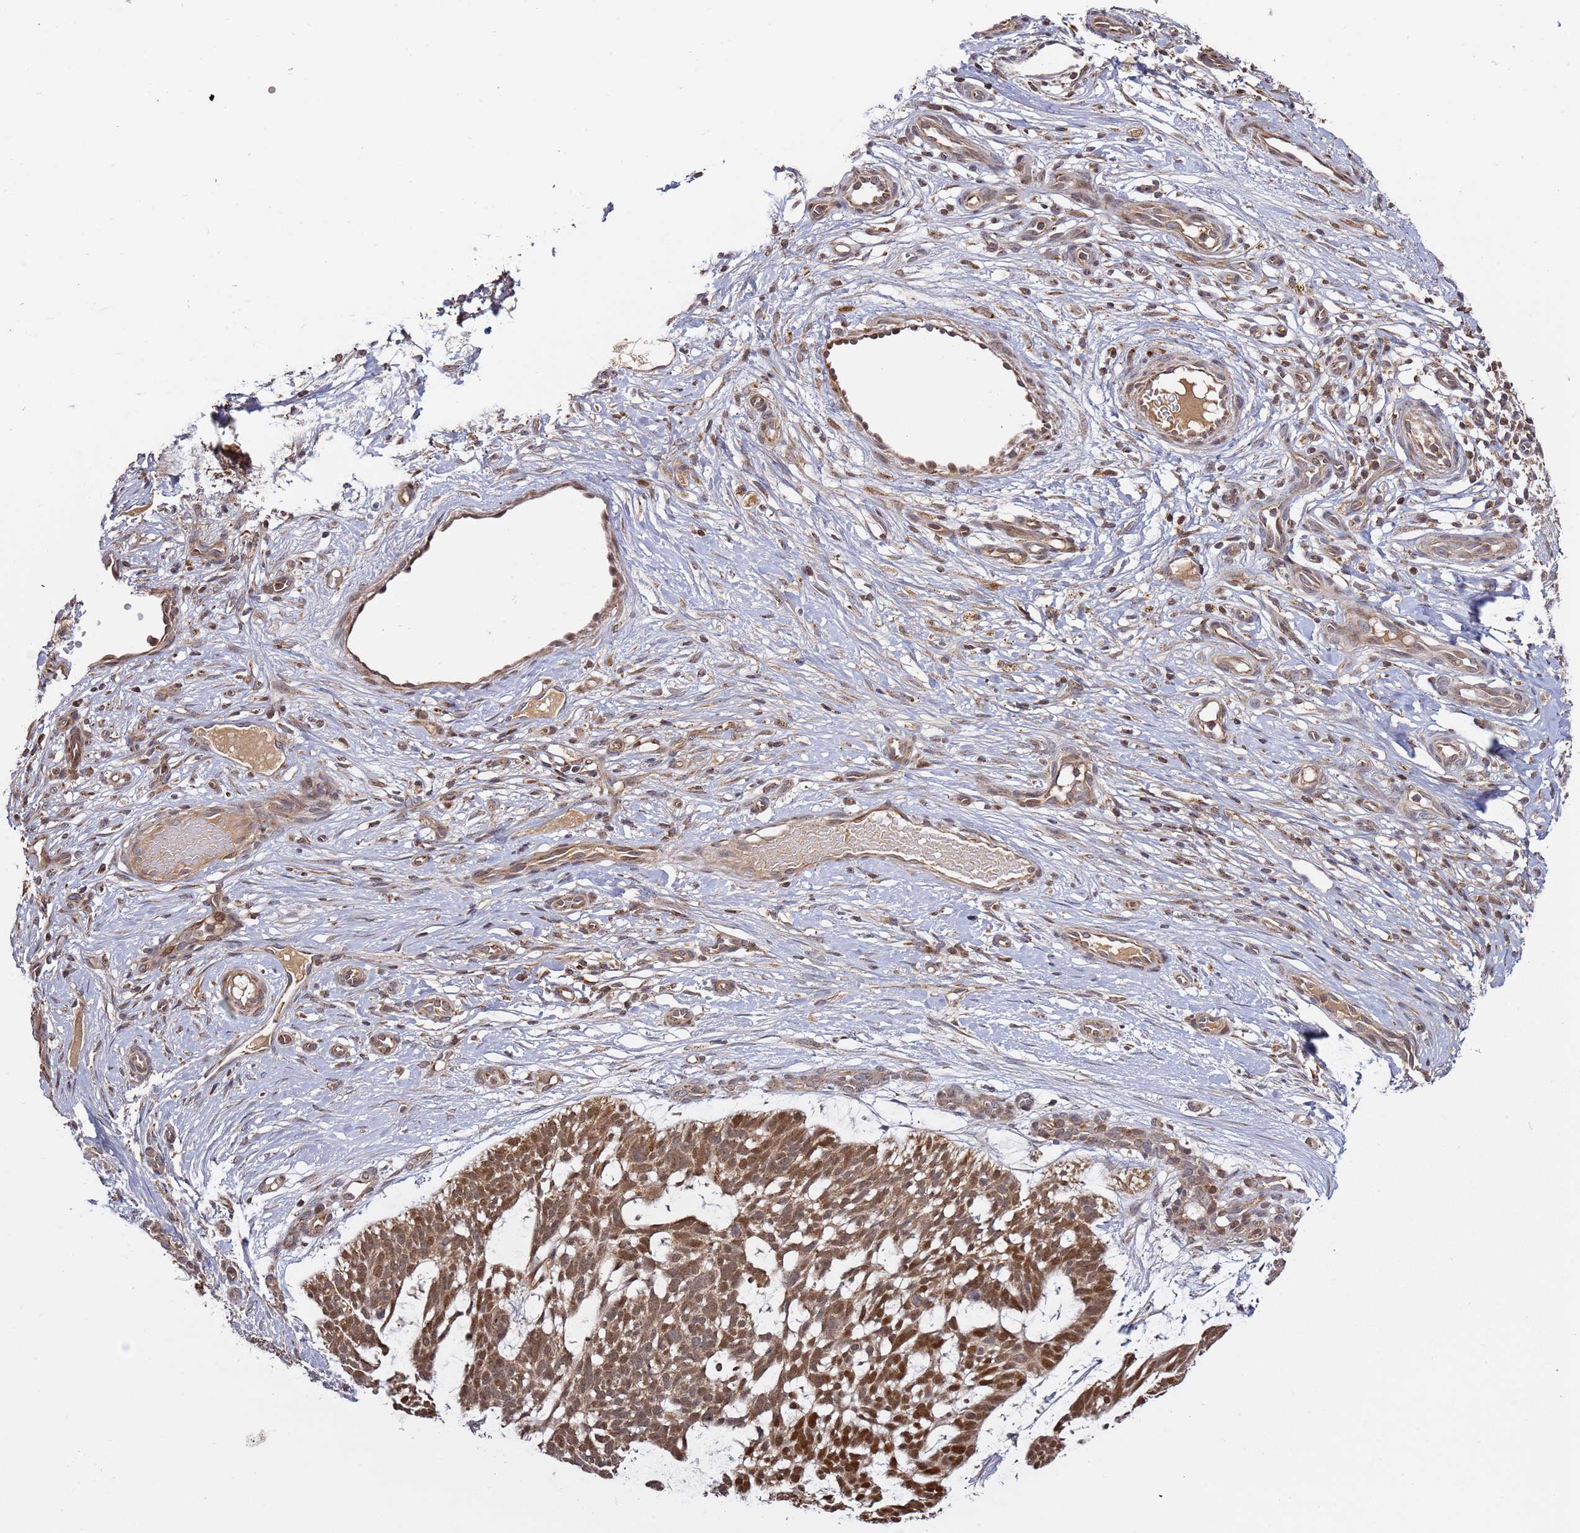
{"staining": {"intensity": "strong", "quantity": ">75%", "location": "cytoplasmic/membranous,nuclear"}, "tissue": "skin cancer", "cell_type": "Tumor cells", "image_type": "cancer", "snomed": [{"axis": "morphology", "description": "Basal cell carcinoma"}, {"axis": "topography", "description": "Skin"}], "caption": "Immunohistochemistry of skin cancer (basal cell carcinoma) reveals high levels of strong cytoplasmic/membranous and nuclear expression in approximately >75% of tumor cells. (Brightfield microscopy of DAB IHC at high magnification).", "gene": "RCOR2", "patient": {"sex": "male", "age": 88}}